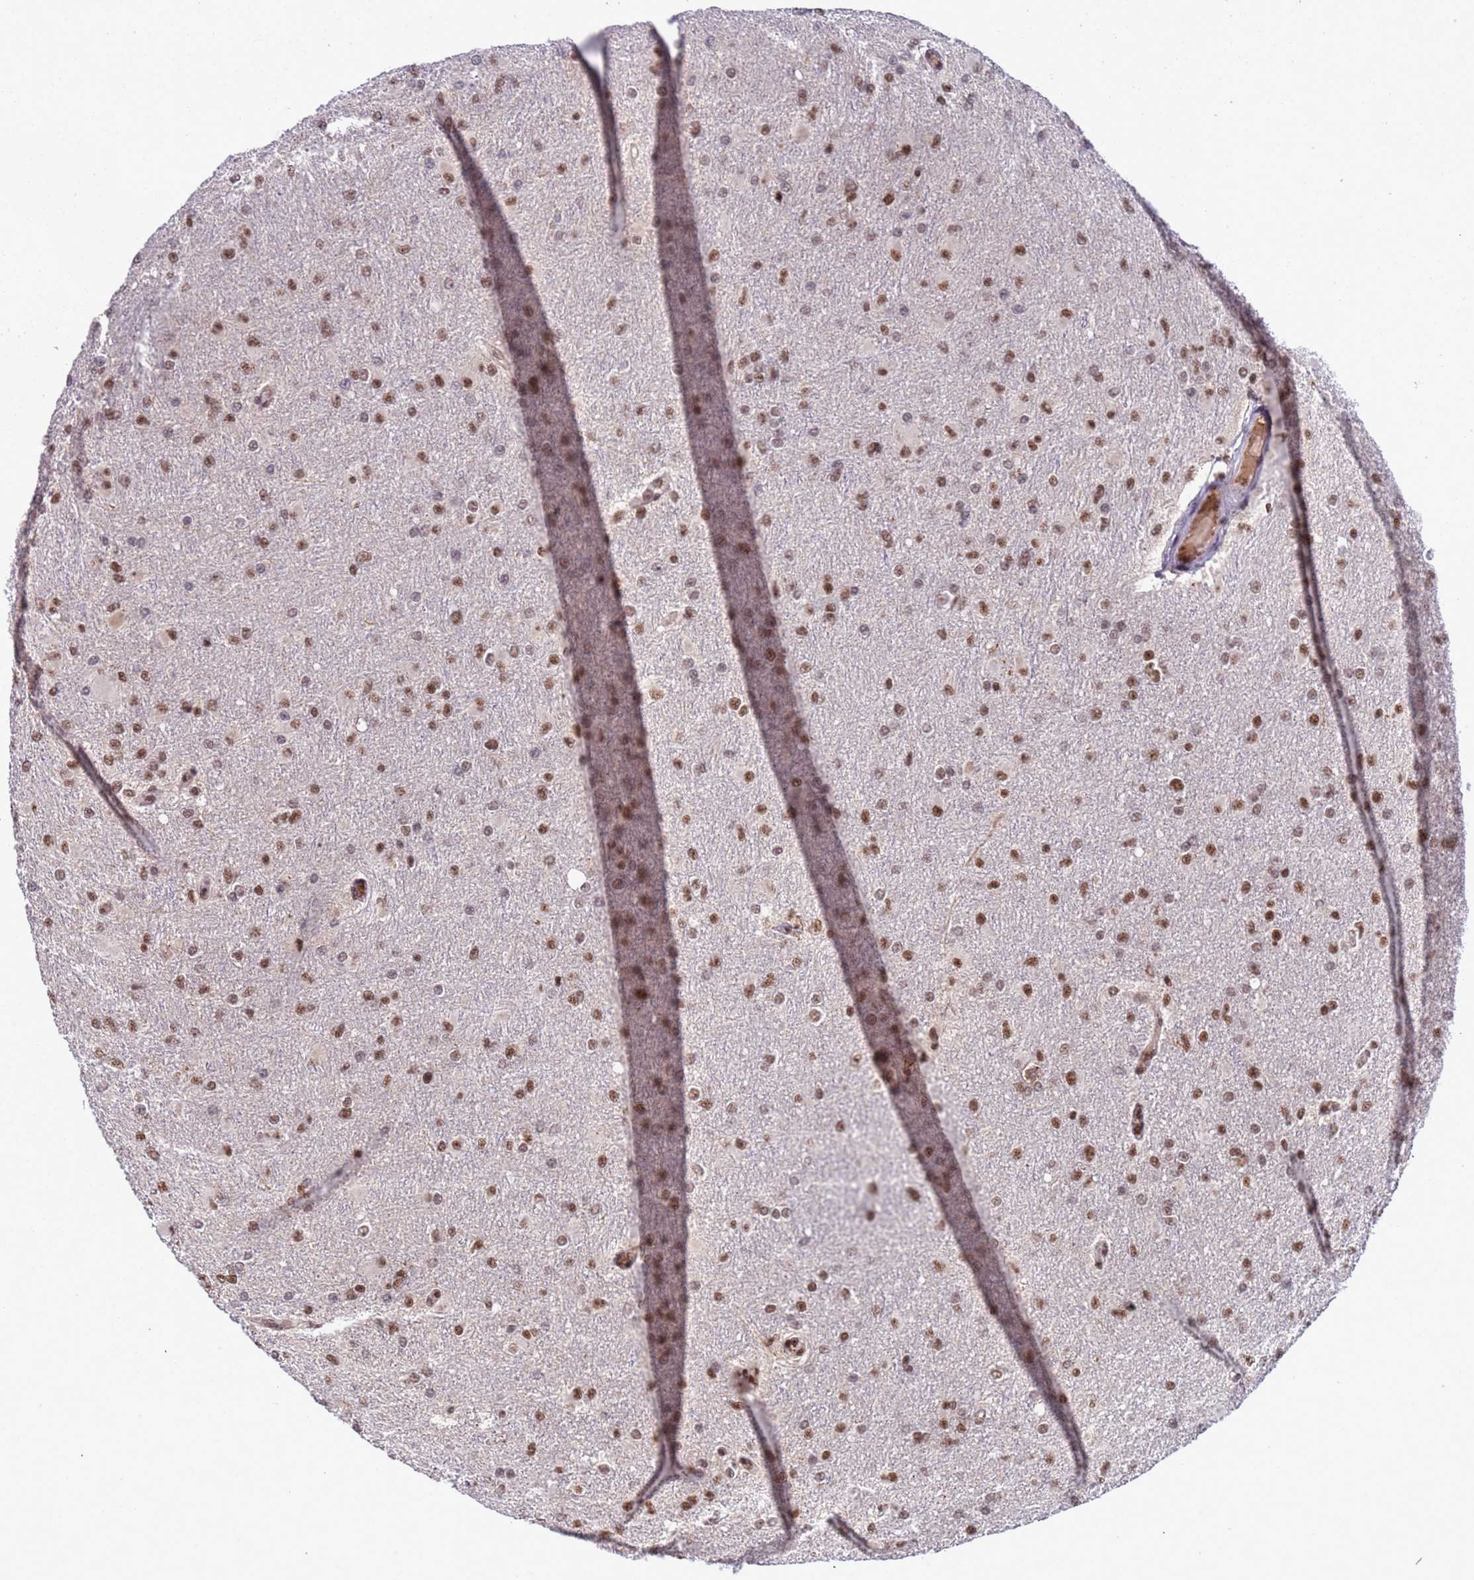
{"staining": {"intensity": "moderate", "quantity": ">75%", "location": "nuclear"}, "tissue": "glioma", "cell_type": "Tumor cells", "image_type": "cancer", "snomed": [{"axis": "morphology", "description": "Glioma, malignant, High grade"}, {"axis": "topography", "description": "Cerebral cortex"}], "caption": "Glioma stained with DAB IHC shows medium levels of moderate nuclear expression in approximately >75% of tumor cells. The protein of interest is shown in brown color, while the nuclei are stained blue.", "gene": "SRRT", "patient": {"sex": "female", "age": 36}}